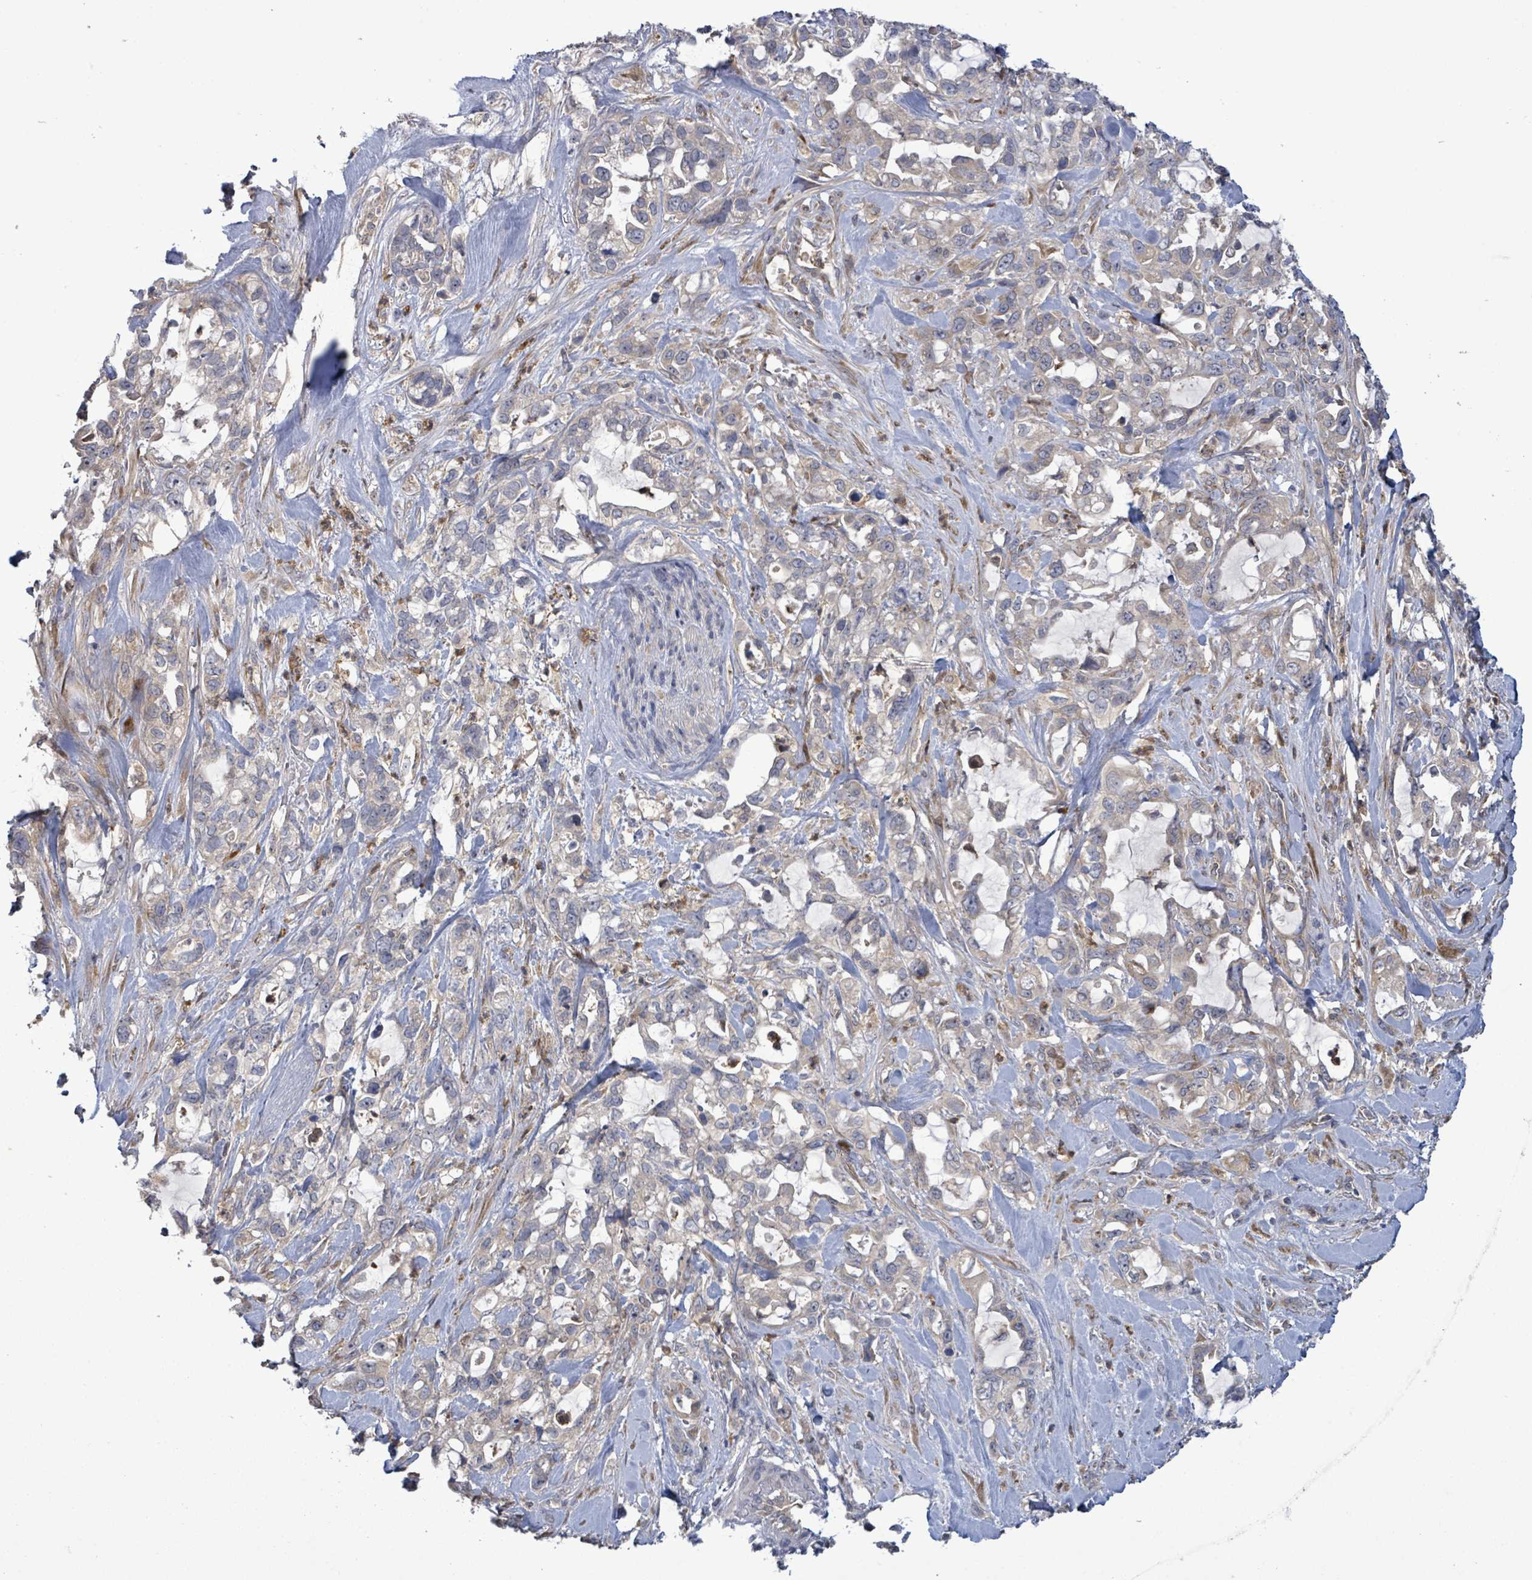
{"staining": {"intensity": "weak", "quantity": "25%-75%", "location": "cytoplasmic/membranous"}, "tissue": "pancreatic cancer", "cell_type": "Tumor cells", "image_type": "cancer", "snomed": [{"axis": "morphology", "description": "Adenocarcinoma, NOS"}, {"axis": "topography", "description": "Pancreas"}], "caption": "A high-resolution histopathology image shows immunohistochemistry staining of pancreatic cancer (adenocarcinoma), which demonstrates weak cytoplasmic/membranous positivity in approximately 25%-75% of tumor cells.", "gene": "SERPINE3", "patient": {"sex": "female", "age": 61}}